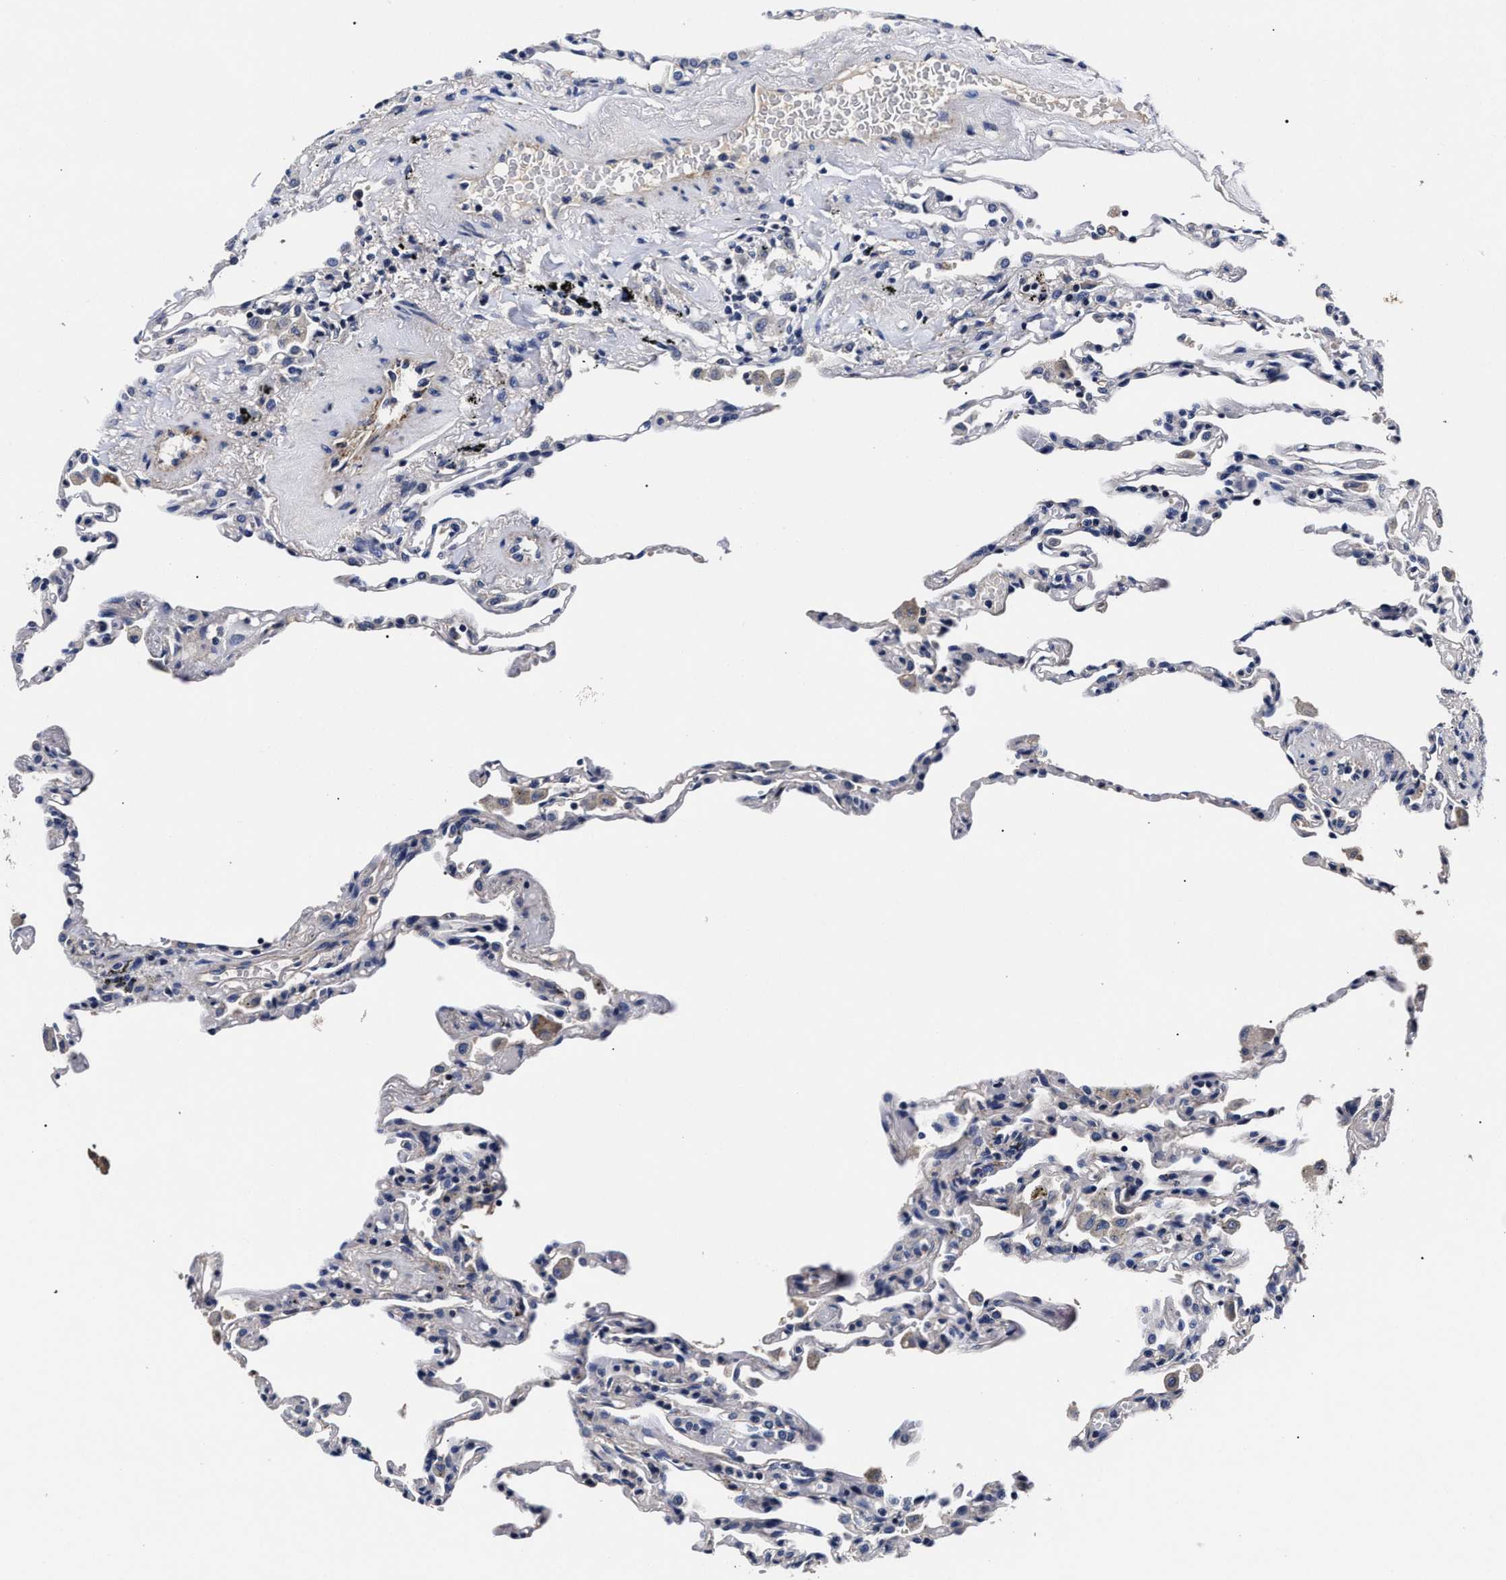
{"staining": {"intensity": "negative", "quantity": "none", "location": "none"}, "tissue": "lung", "cell_type": "Alveolar cells", "image_type": "normal", "snomed": [{"axis": "morphology", "description": "Normal tissue, NOS"}, {"axis": "topography", "description": "Lung"}], "caption": "Immunohistochemical staining of normal human lung displays no significant positivity in alveolar cells.", "gene": "OLFML2A", "patient": {"sex": "male", "age": 59}}